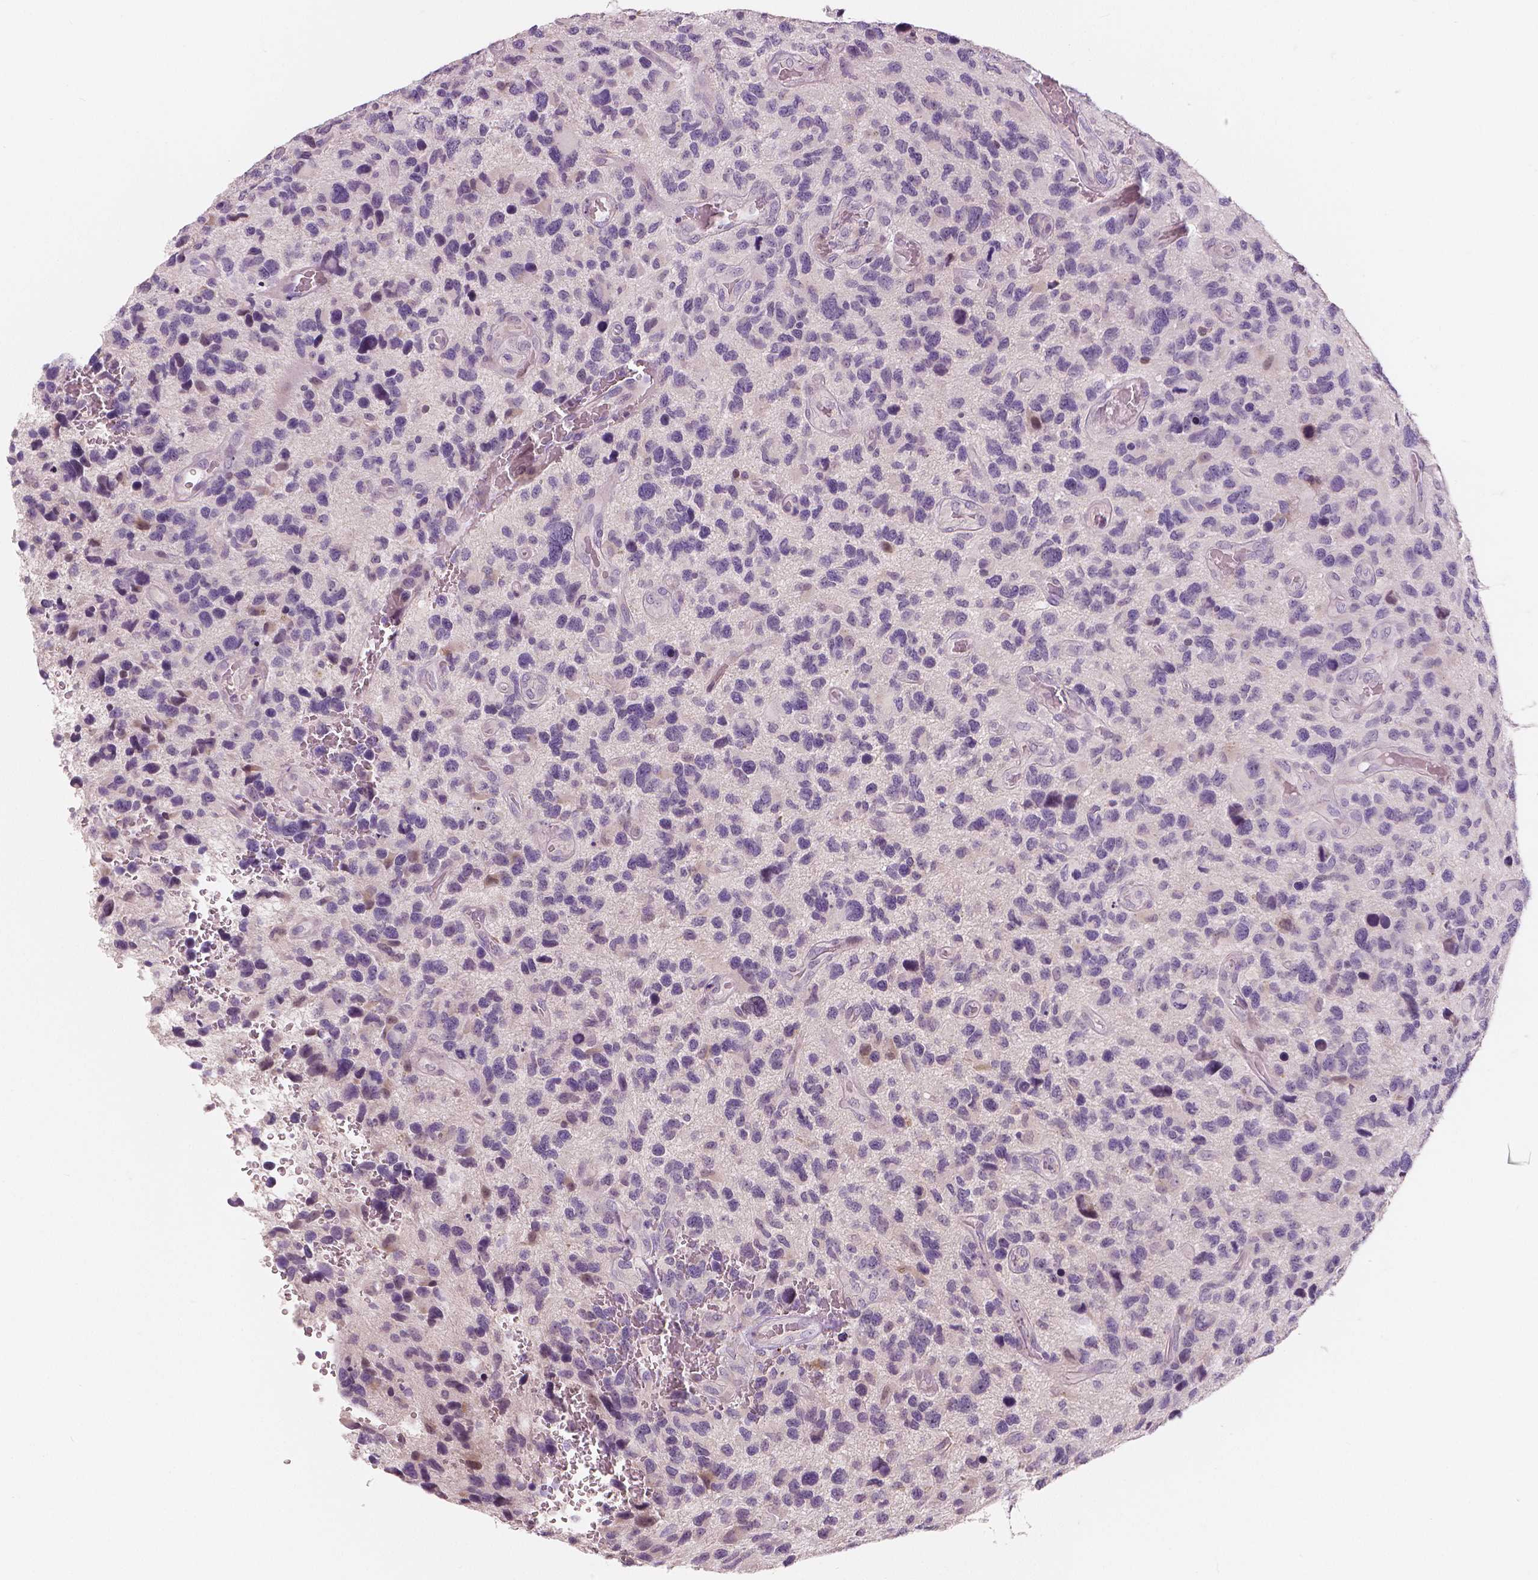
{"staining": {"intensity": "negative", "quantity": "none", "location": "none"}, "tissue": "glioma", "cell_type": "Tumor cells", "image_type": "cancer", "snomed": [{"axis": "morphology", "description": "Glioma, malignant, NOS"}, {"axis": "morphology", "description": "Glioma, malignant, High grade"}, {"axis": "topography", "description": "Brain"}], "caption": "High magnification brightfield microscopy of glioma stained with DAB (3,3'-diaminobenzidine) (brown) and counterstained with hematoxylin (blue): tumor cells show no significant positivity.", "gene": "RNASE7", "patient": {"sex": "female", "age": 71}}